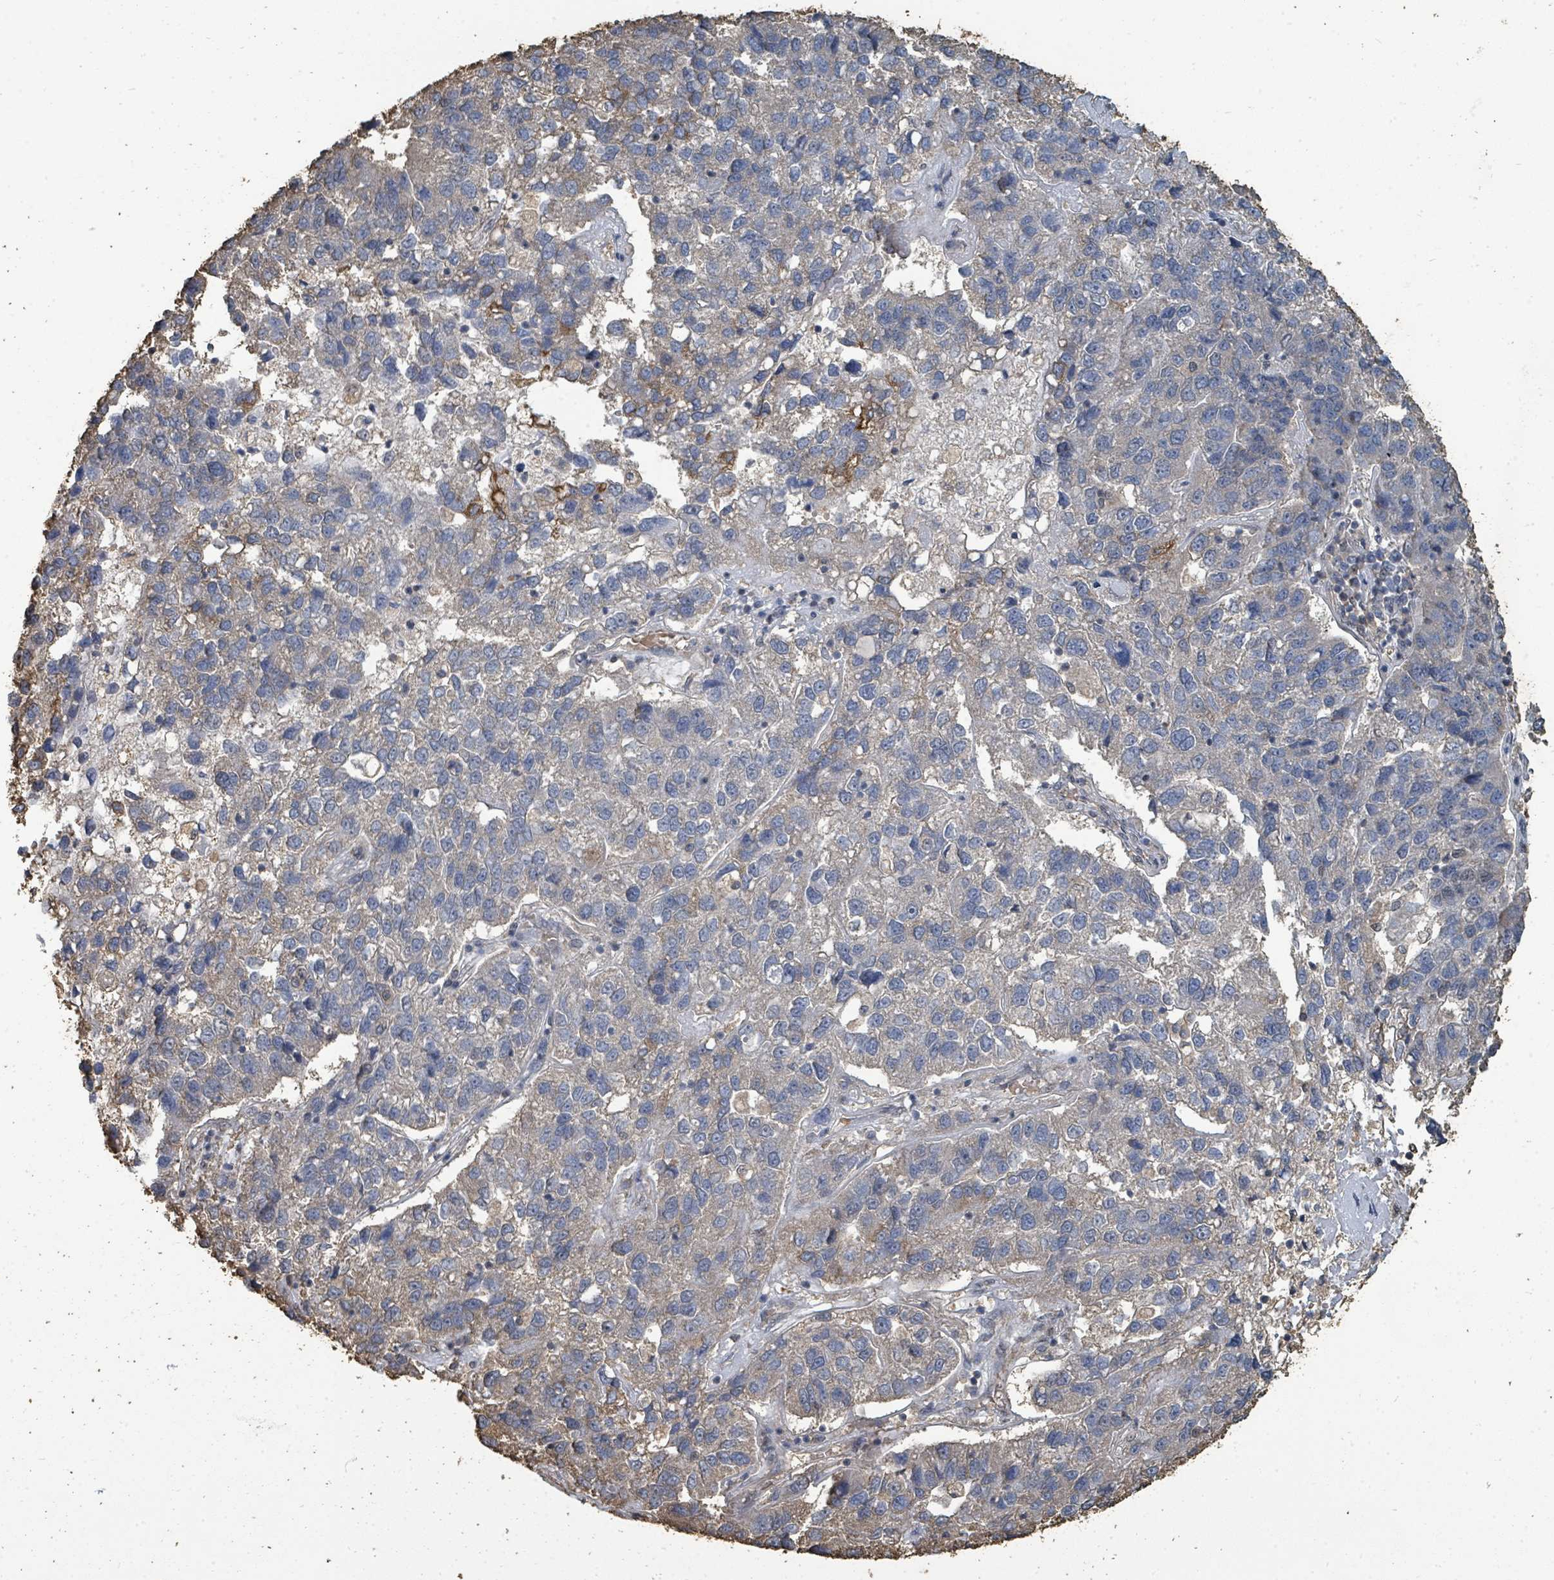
{"staining": {"intensity": "negative", "quantity": "none", "location": "none"}, "tissue": "pancreatic cancer", "cell_type": "Tumor cells", "image_type": "cancer", "snomed": [{"axis": "morphology", "description": "Adenocarcinoma, NOS"}, {"axis": "topography", "description": "Pancreas"}], "caption": "Pancreatic cancer was stained to show a protein in brown. There is no significant staining in tumor cells.", "gene": "C6orf52", "patient": {"sex": "female", "age": 61}}